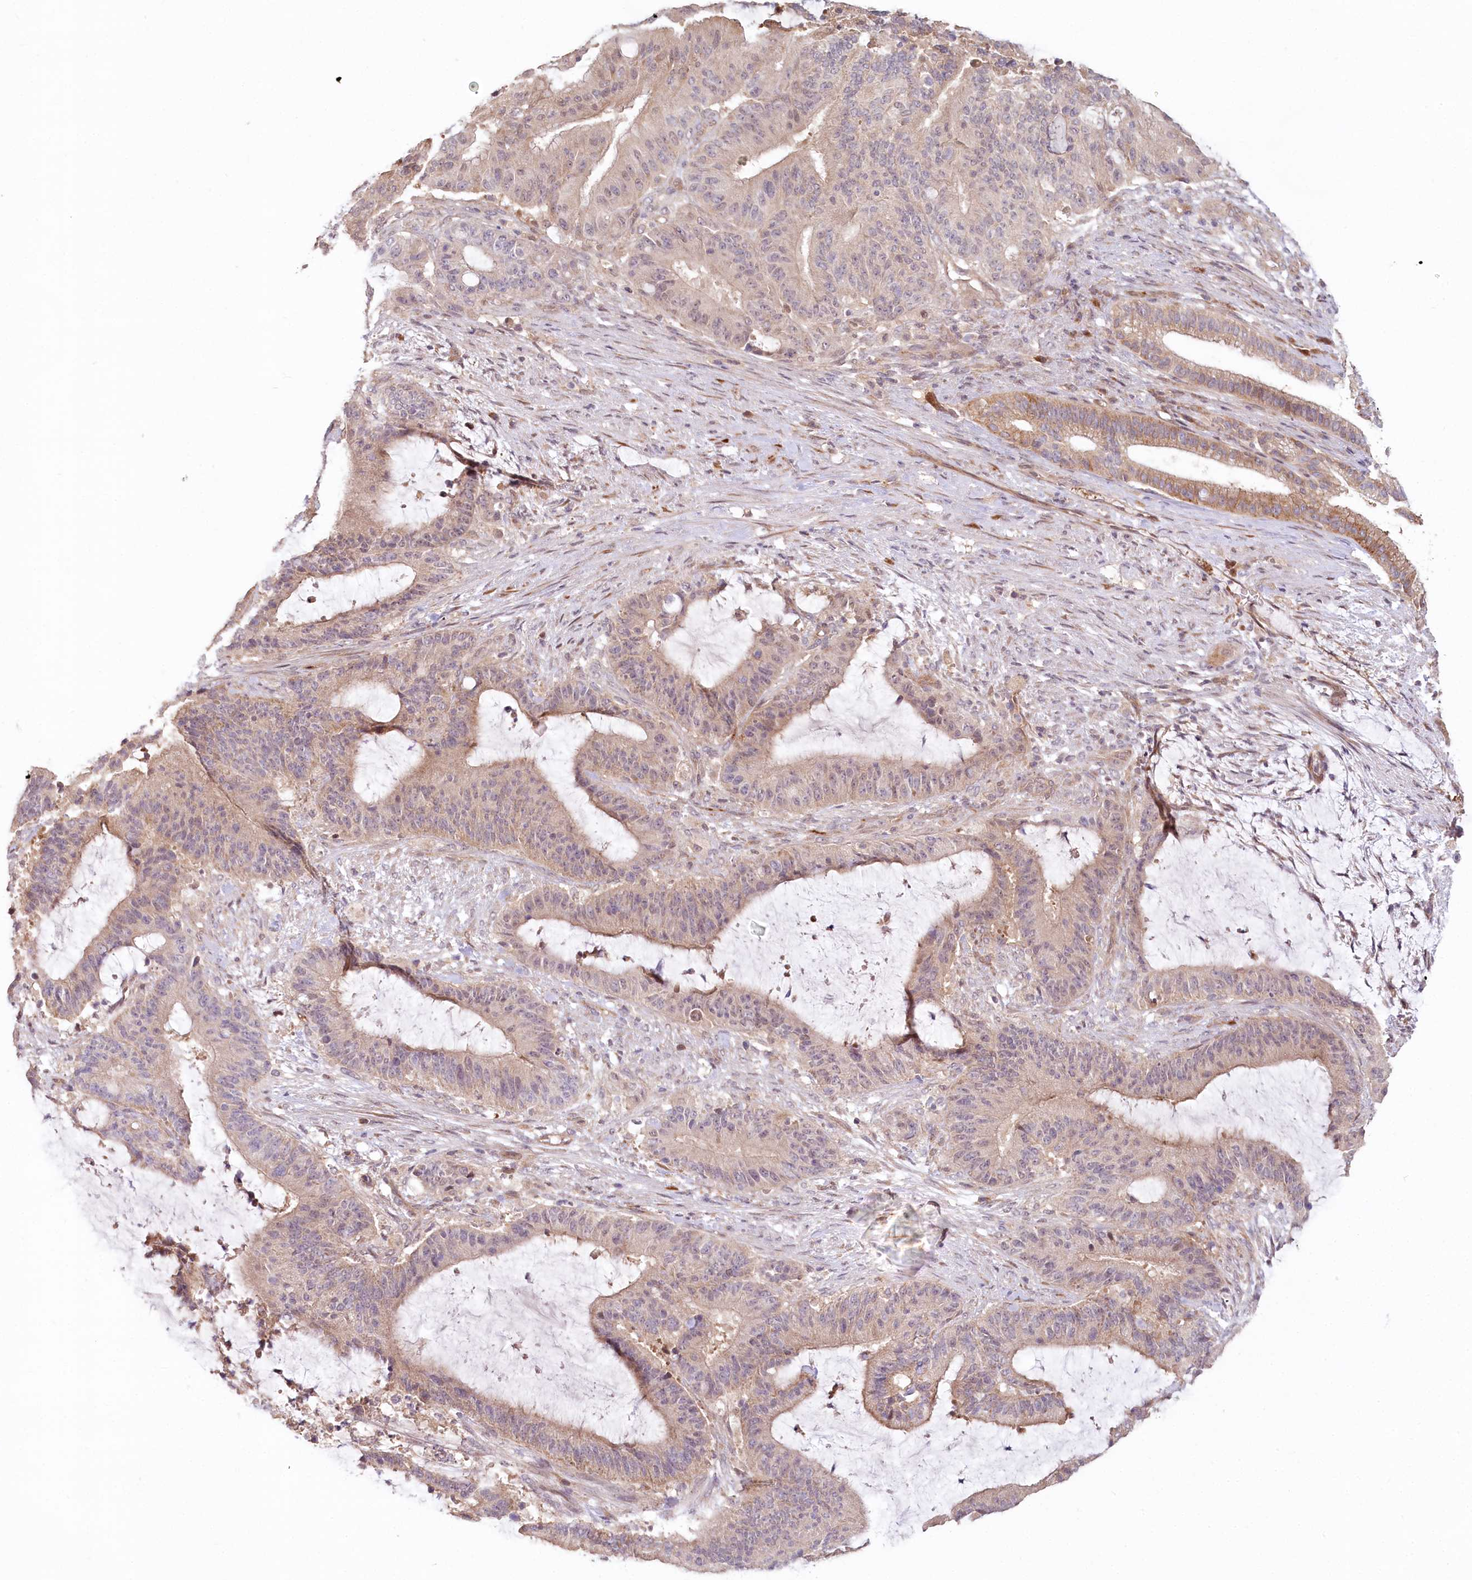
{"staining": {"intensity": "weak", "quantity": "25%-75%", "location": "cytoplasmic/membranous"}, "tissue": "liver cancer", "cell_type": "Tumor cells", "image_type": "cancer", "snomed": [{"axis": "morphology", "description": "Normal tissue, NOS"}, {"axis": "morphology", "description": "Cholangiocarcinoma"}, {"axis": "topography", "description": "Liver"}, {"axis": "topography", "description": "Peripheral nerve tissue"}], "caption": "Liver cancer (cholangiocarcinoma) tissue displays weak cytoplasmic/membranous expression in approximately 25%-75% of tumor cells", "gene": "CEP70", "patient": {"sex": "female", "age": 73}}